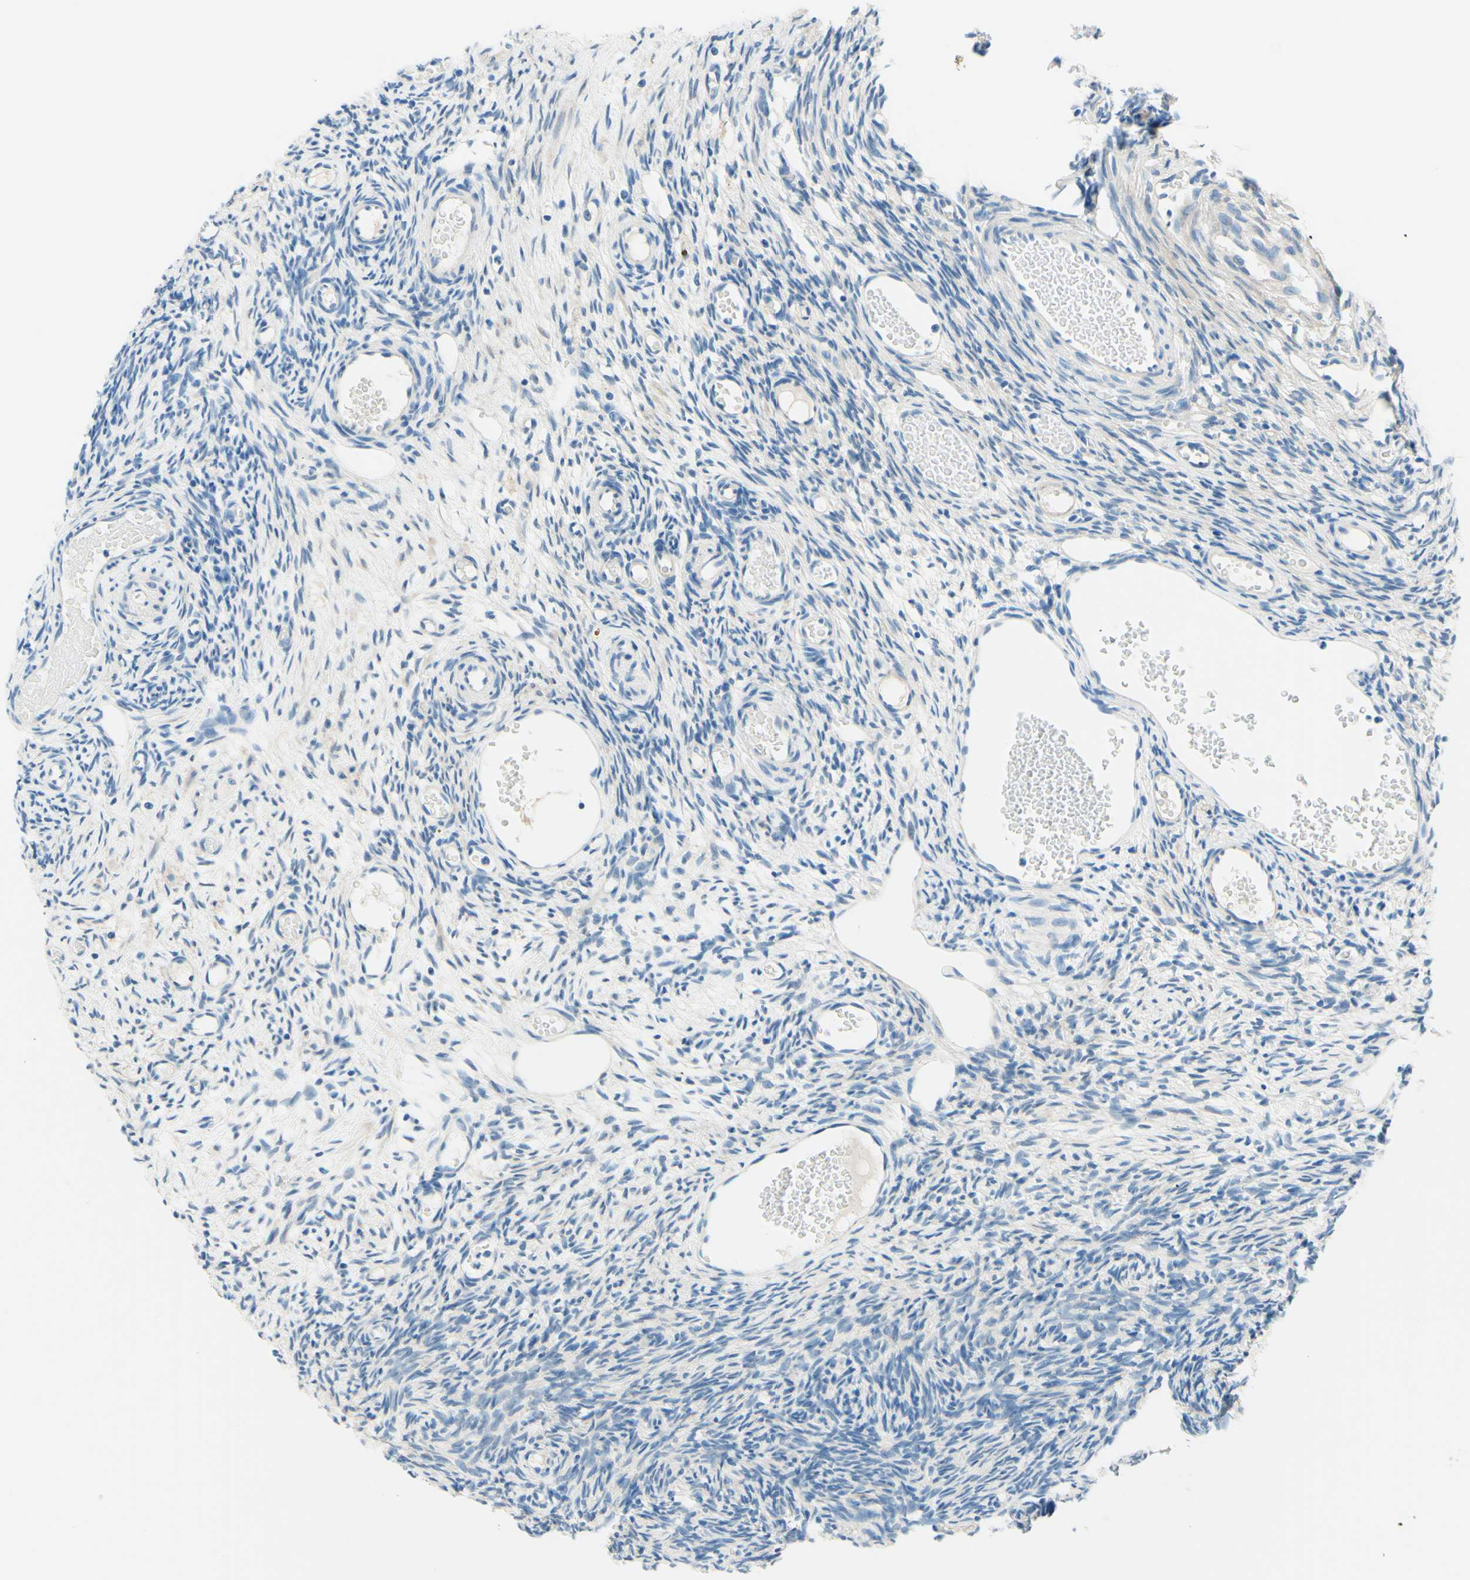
{"staining": {"intensity": "negative", "quantity": "none", "location": "none"}, "tissue": "ovary", "cell_type": "Follicle cells", "image_type": "normal", "snomed": [{"axis": "morphology", "description": "Normal tissue, NOS"}, {"axis": "topography", "description": "Ovary"}], "caption": "Ovary was stained to show a protein in brown. There is no significant expression in follicle cells. (Stains: DAB immunohistochemistry (IHC) with hematoxylin counter stain, Microscopy: brightfield microscopy at high magnification).", "gene": "PASD1", "patient": {"sex": "female", "age": 35}}